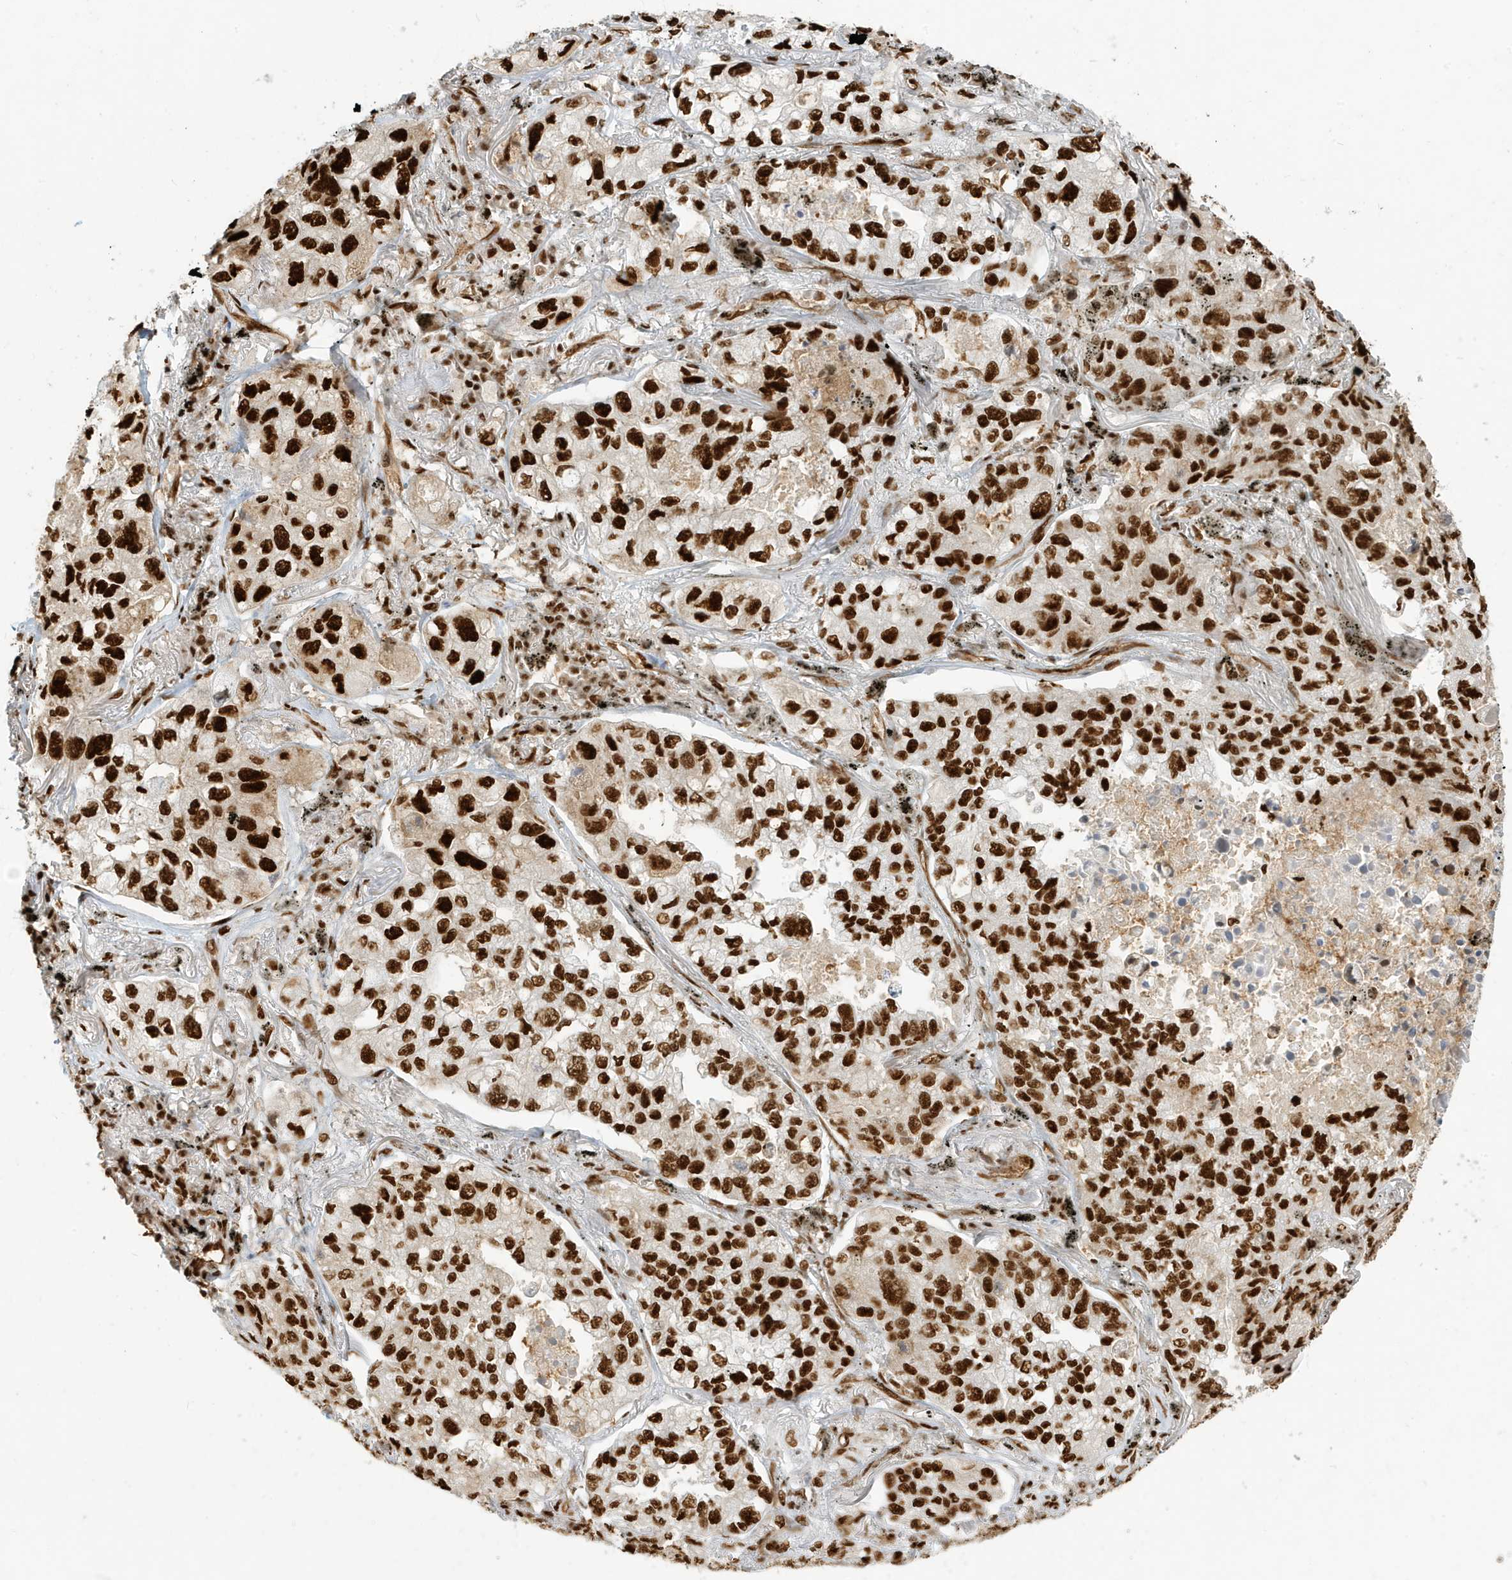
{"staining": {"intensity": "strong", "quantity": ">75%", "location": "nuclear"}, "tissue": "lung cancer", "cell_type": "Tumor cells", "image_type": "cancer", "snomed": [{"axis": "morphology", "description": "Adenocarcinoma, NOS"}, {"axis": "topography", "description": "Lung"}], "caption": "Lung adenocarcinoma was stained to show a protein in brown. There is high levels of strong nuclear positivity in approximately >75% of tumor cells.", "gene": "CKS2", "patient": {"sex": "male", "age": 65}}